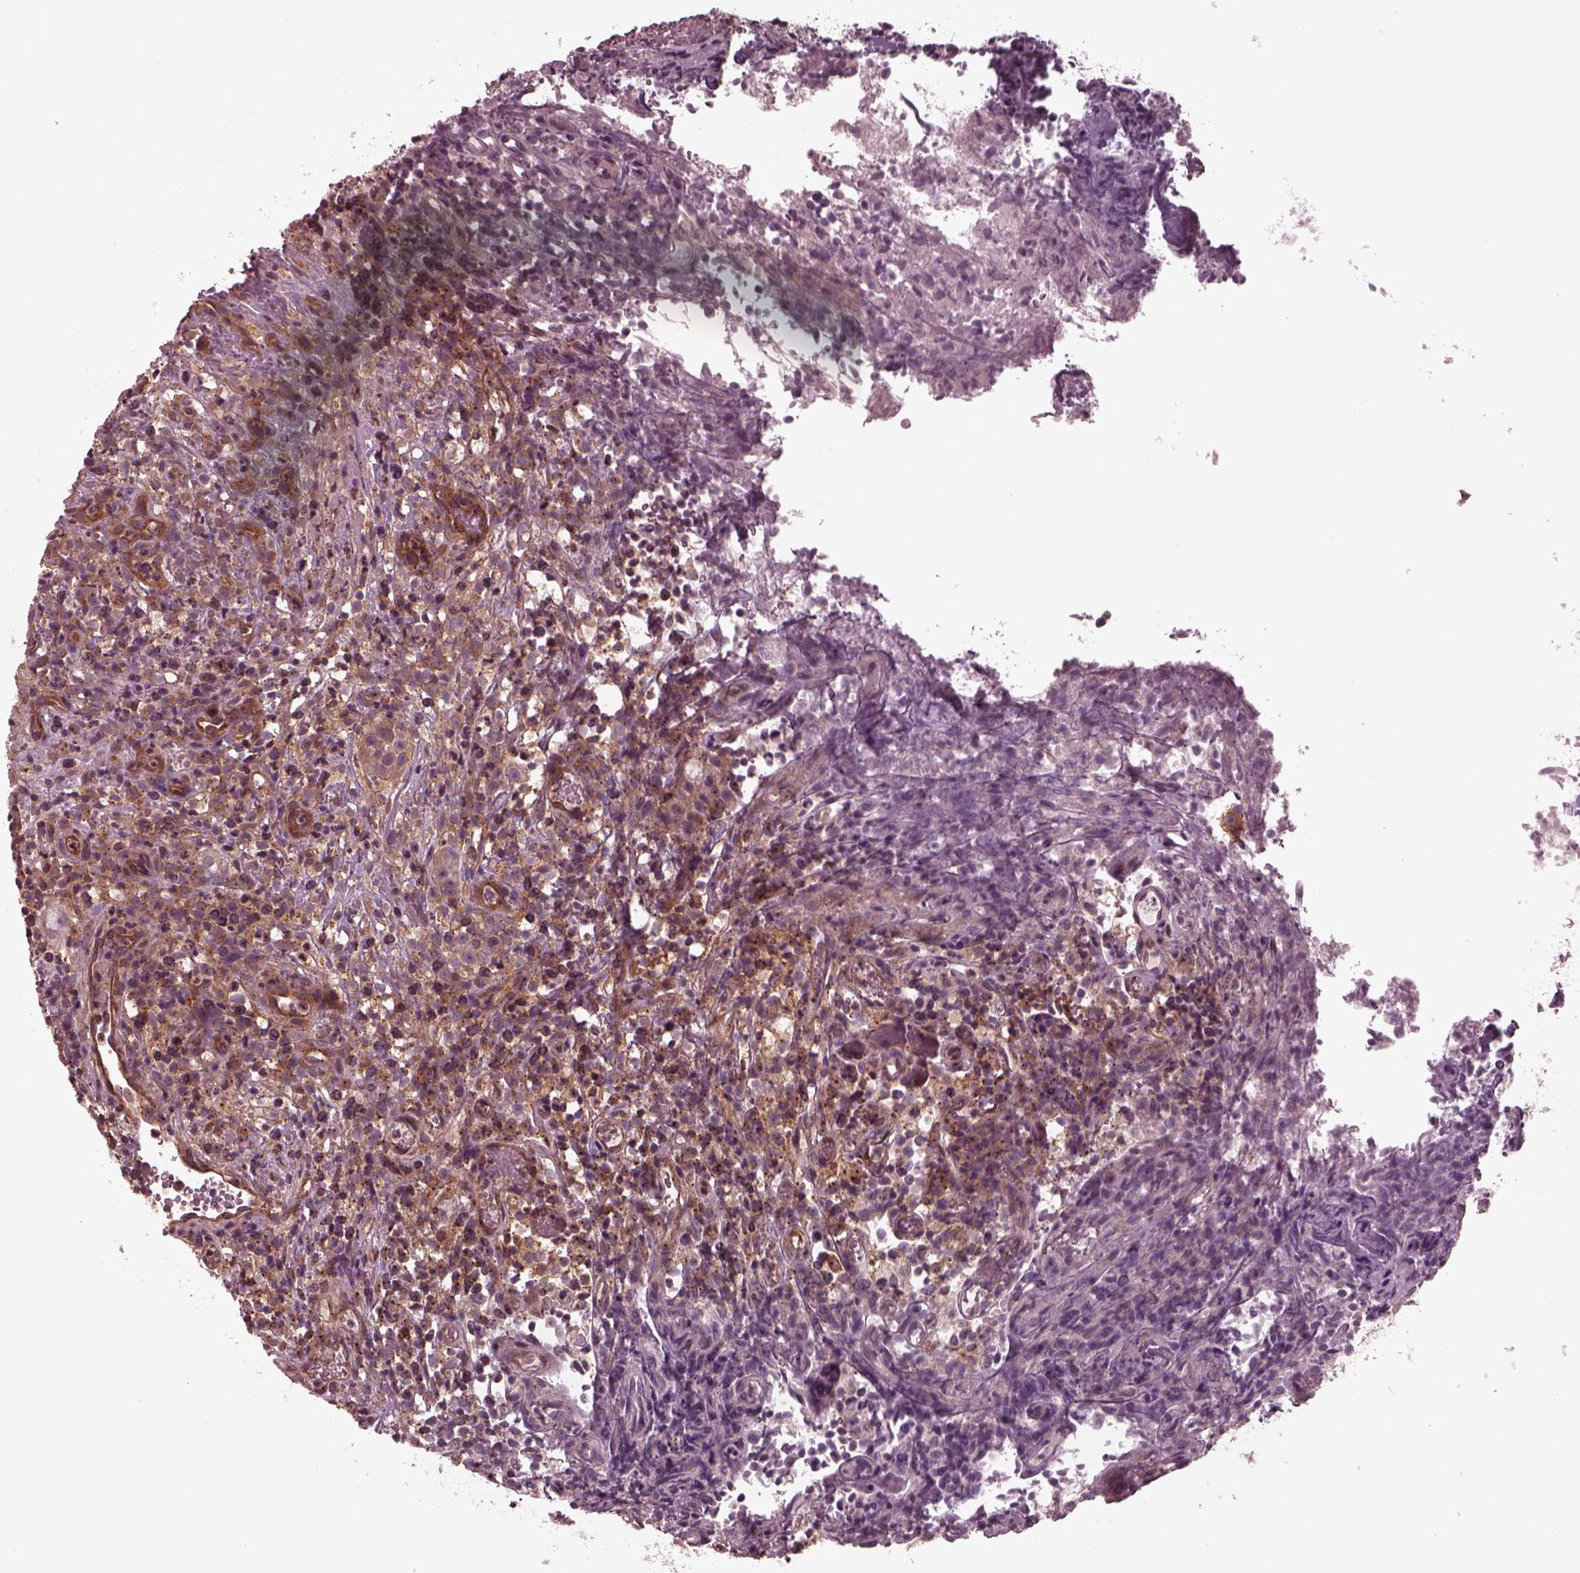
{"staining": {"intensity": "moderate", "quantity": ">75%", "location": "cytoplasmic/membranous"}, "tissue": "prostate cancer", "cell_type": "Tumor cells", "image_type": "cancer", "snomed": [{"axis": "morphology", "description": "Adenocarcinoma, High grade"}, {"axis": "topography", "description": "Prostate"}], "caption": "A high-resolution image shows immunohistochemistry (IHC) staining of high-grade adenocarcinoma (prostate), which reveals moderate cytoplasmic/membranous staining in approximately >75% of tumor cells.", "gene": "TUBG1", "patient": {"sex": "male", "age": 53}}